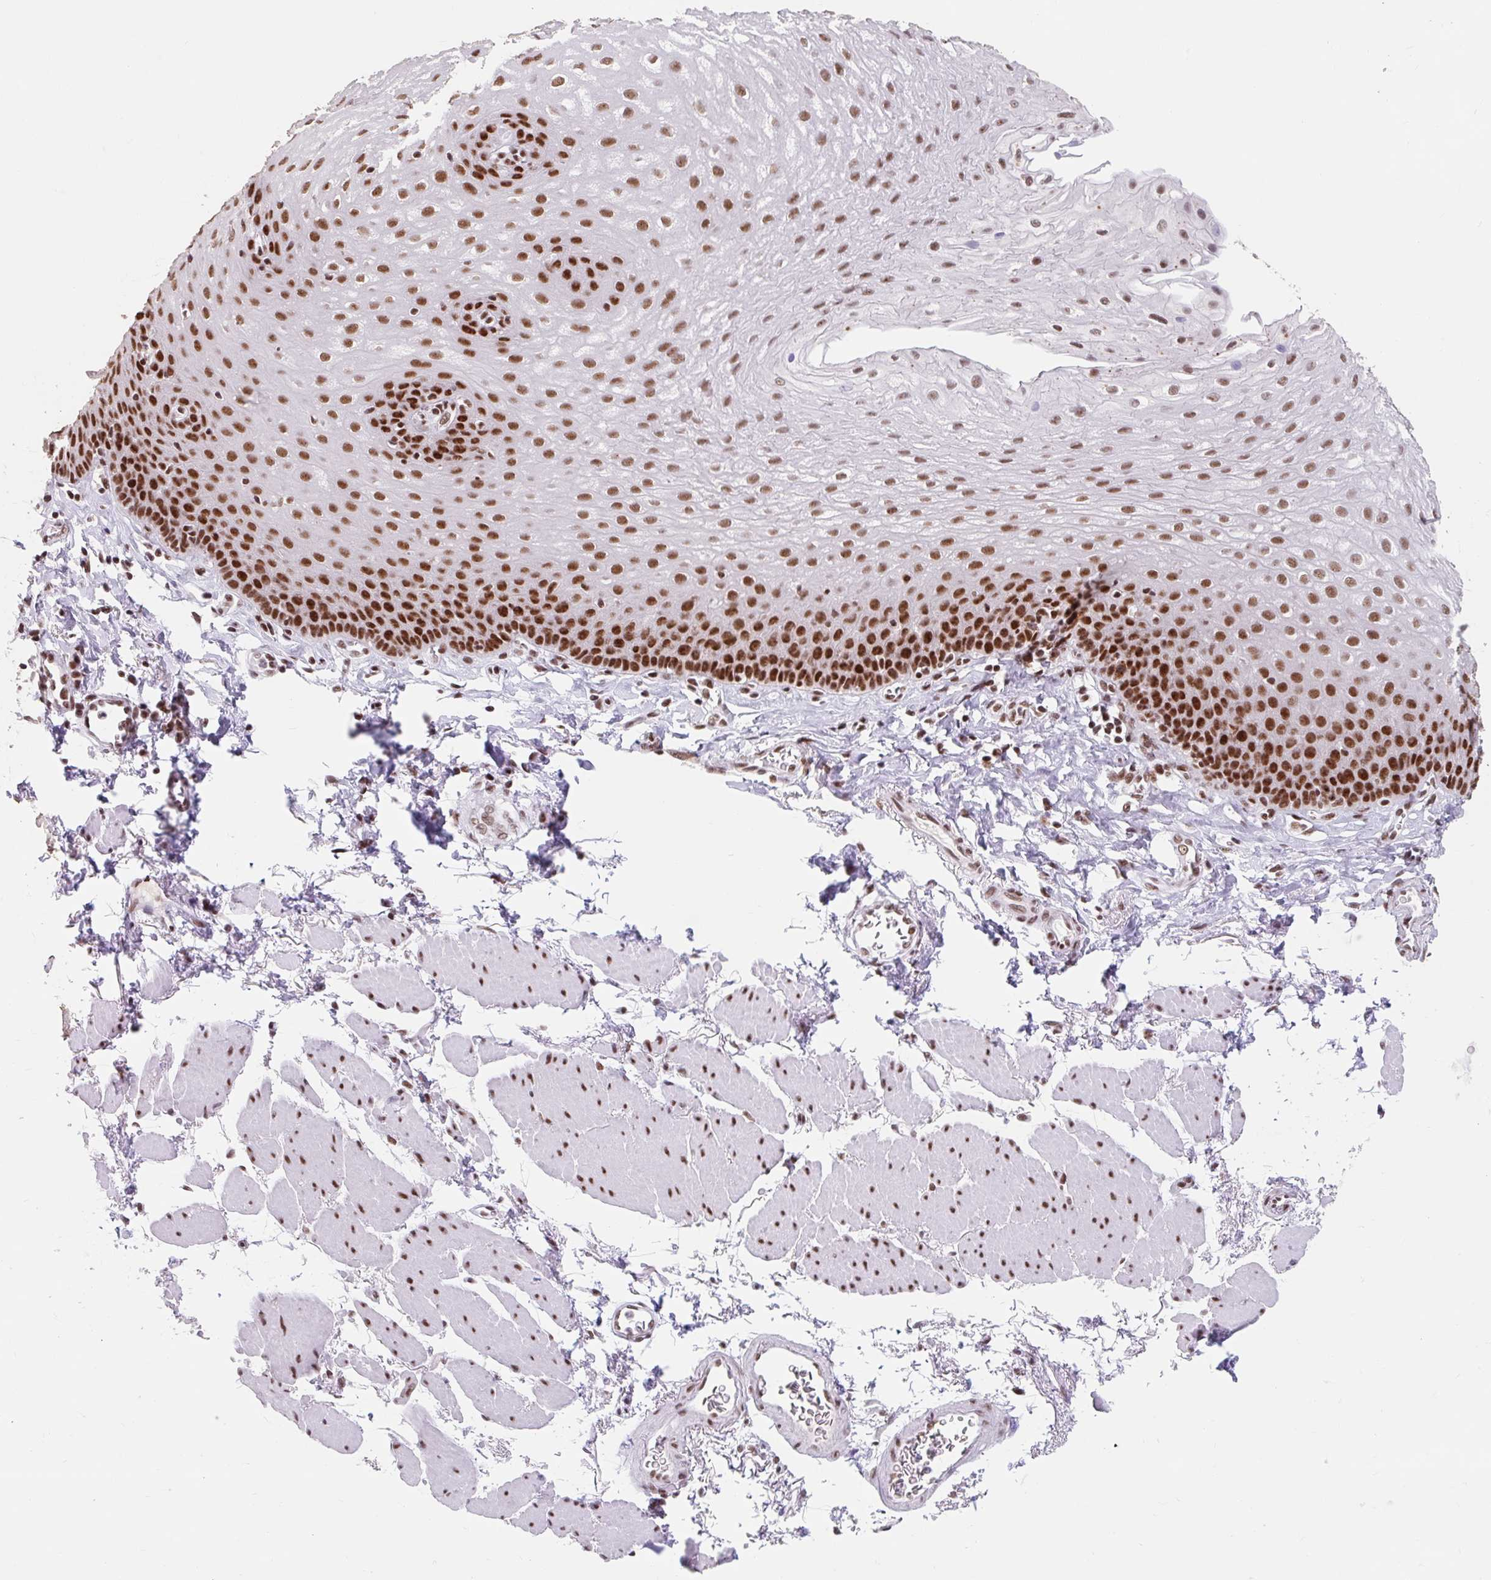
{"staining": {"intensity": "strong", "quantity": ">75%", "location": "nuclear"}, "tissue": "esophagus", "cell_type": "Squamous epithelial cells", "image_type": "normal", "snomed": [{"axis": "morphology", "description": "Normal tissue, NOS"}, {"axis": "topography", "description": "Esophagus"}], "caption": "Esophagus stained with a brown dye displays strong nuclear positive positivity in about >75% of squamous epithelial cells.", "gene": "SRSF10", "patient": {"sex": "female", "age": 81}}